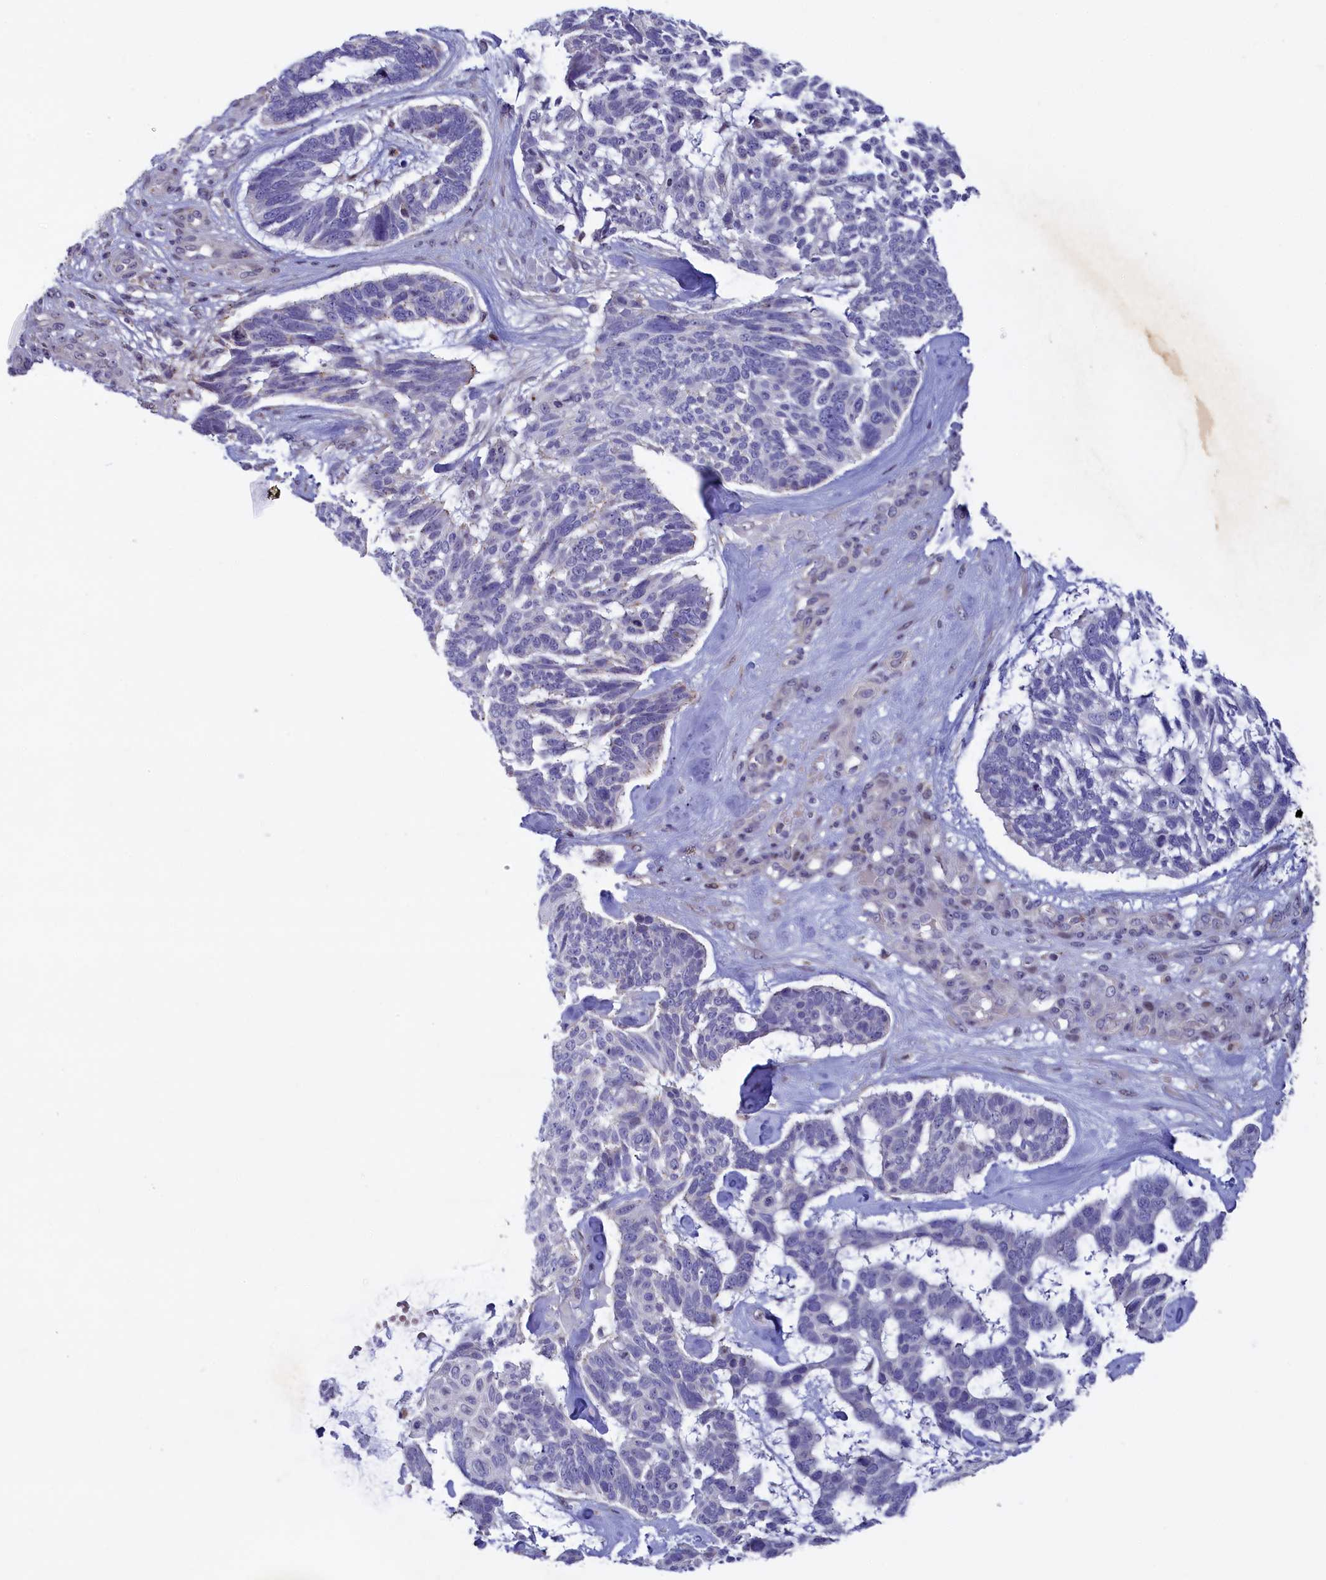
{"staining": {"intensity": "negative", "quantity": "none", "location": "none"}, "tissue": "skin cancer", "cell_type": "Tumor cells", "image_type": "cancer", "snomed": [{"axis": "morphology", "description": "Basal cell carcinoma"}, {"axis": "topography", "description": "Skin"}], "caption": "Basal cell carcinoma (skin) stained for a protein using immunohistochemistry reveals no staining tumor cells.", "gene": "HYKK", "patient": {"sex": "male", "age": 88}}